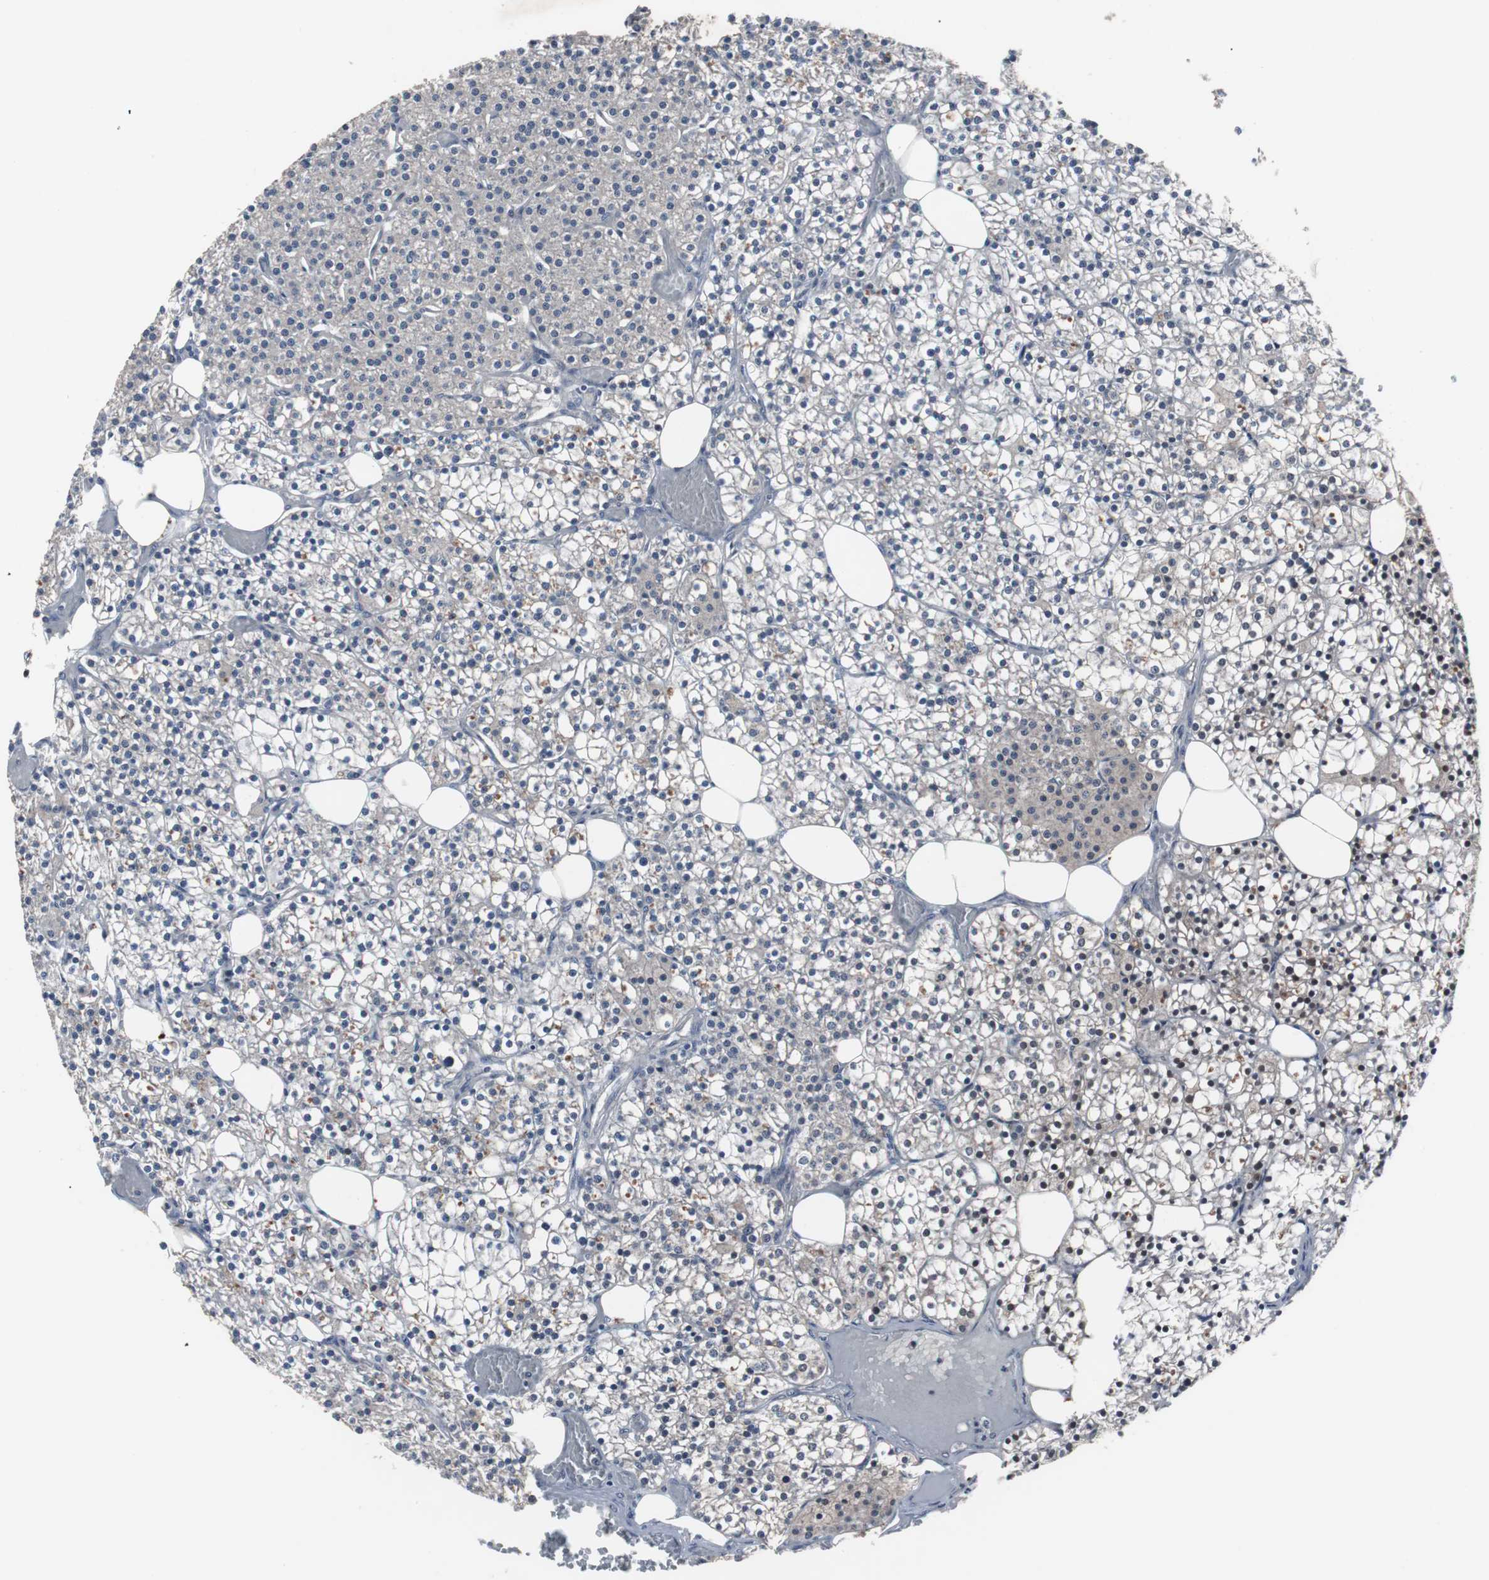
{"staining": {"intensity": "moderate", "quantity": "25%-75%", "location": "nuclear"}, "tissue": "parathyroid gland", "cell_type": "Glandular cells", "image_type": "normal", "snomed": [{"axis": "morphology", "description": "Normal tissue, NOS"}, {"axis": "topography", "description": "Parathyroid gland"}], "caption": "Immunohistochemistry of unremarkable human parathyroid gland demonstrates medium levels of moderate nuclear positivity in approximately 25%-75% of glandular cells.", "gene": "GTF2F2", "patient": {"sex": "female", "age": 63}}